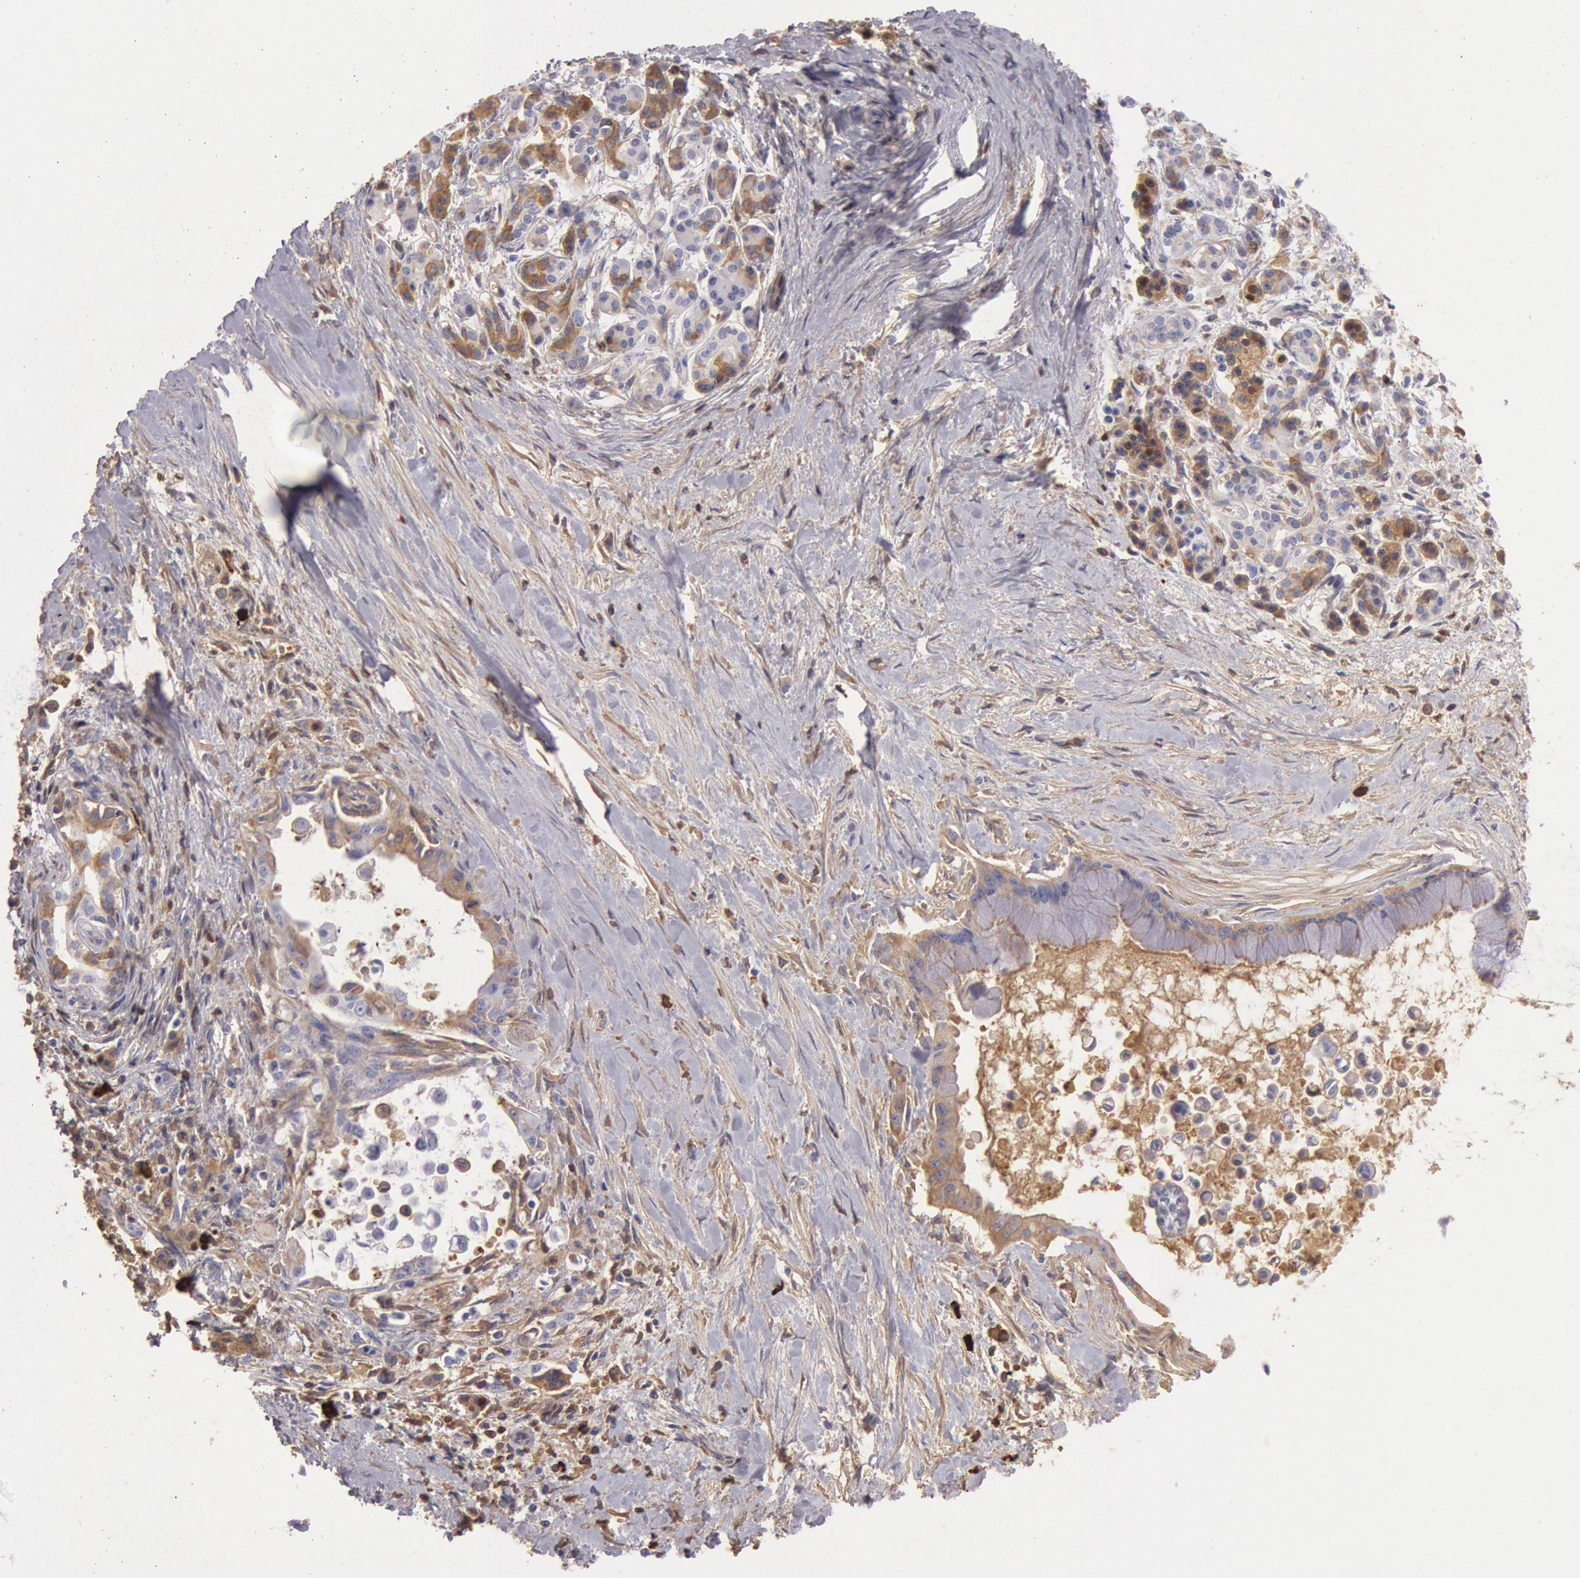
{"staining": {"intensity": "weak", "quantity": "25%-75%", "location": "cytoplasmic/membranous"}, "tissue": "pancreatic cancer", "cell_type": "Tumor cells", "image_type": "cancer", "snomed": [{"axis": "morphology", "description": "Adenocarcinoma, NOS"}, {"axis": "topography", "description": "Pancreas"}], "caption": "High-magnification brightfield microscopy of pancreatic cancer (adenocarcinoma) stained with DAB (3,3'-diaminobenzidine) (brown) and counterstained with hematoxylin (blue). tumor cells exhibit weak cytoplasmic/membranous positivity is seen in approximately25%-75% of cells.", "gene": "IGHG1", "patient": {"sex": "male", "age": 59}}